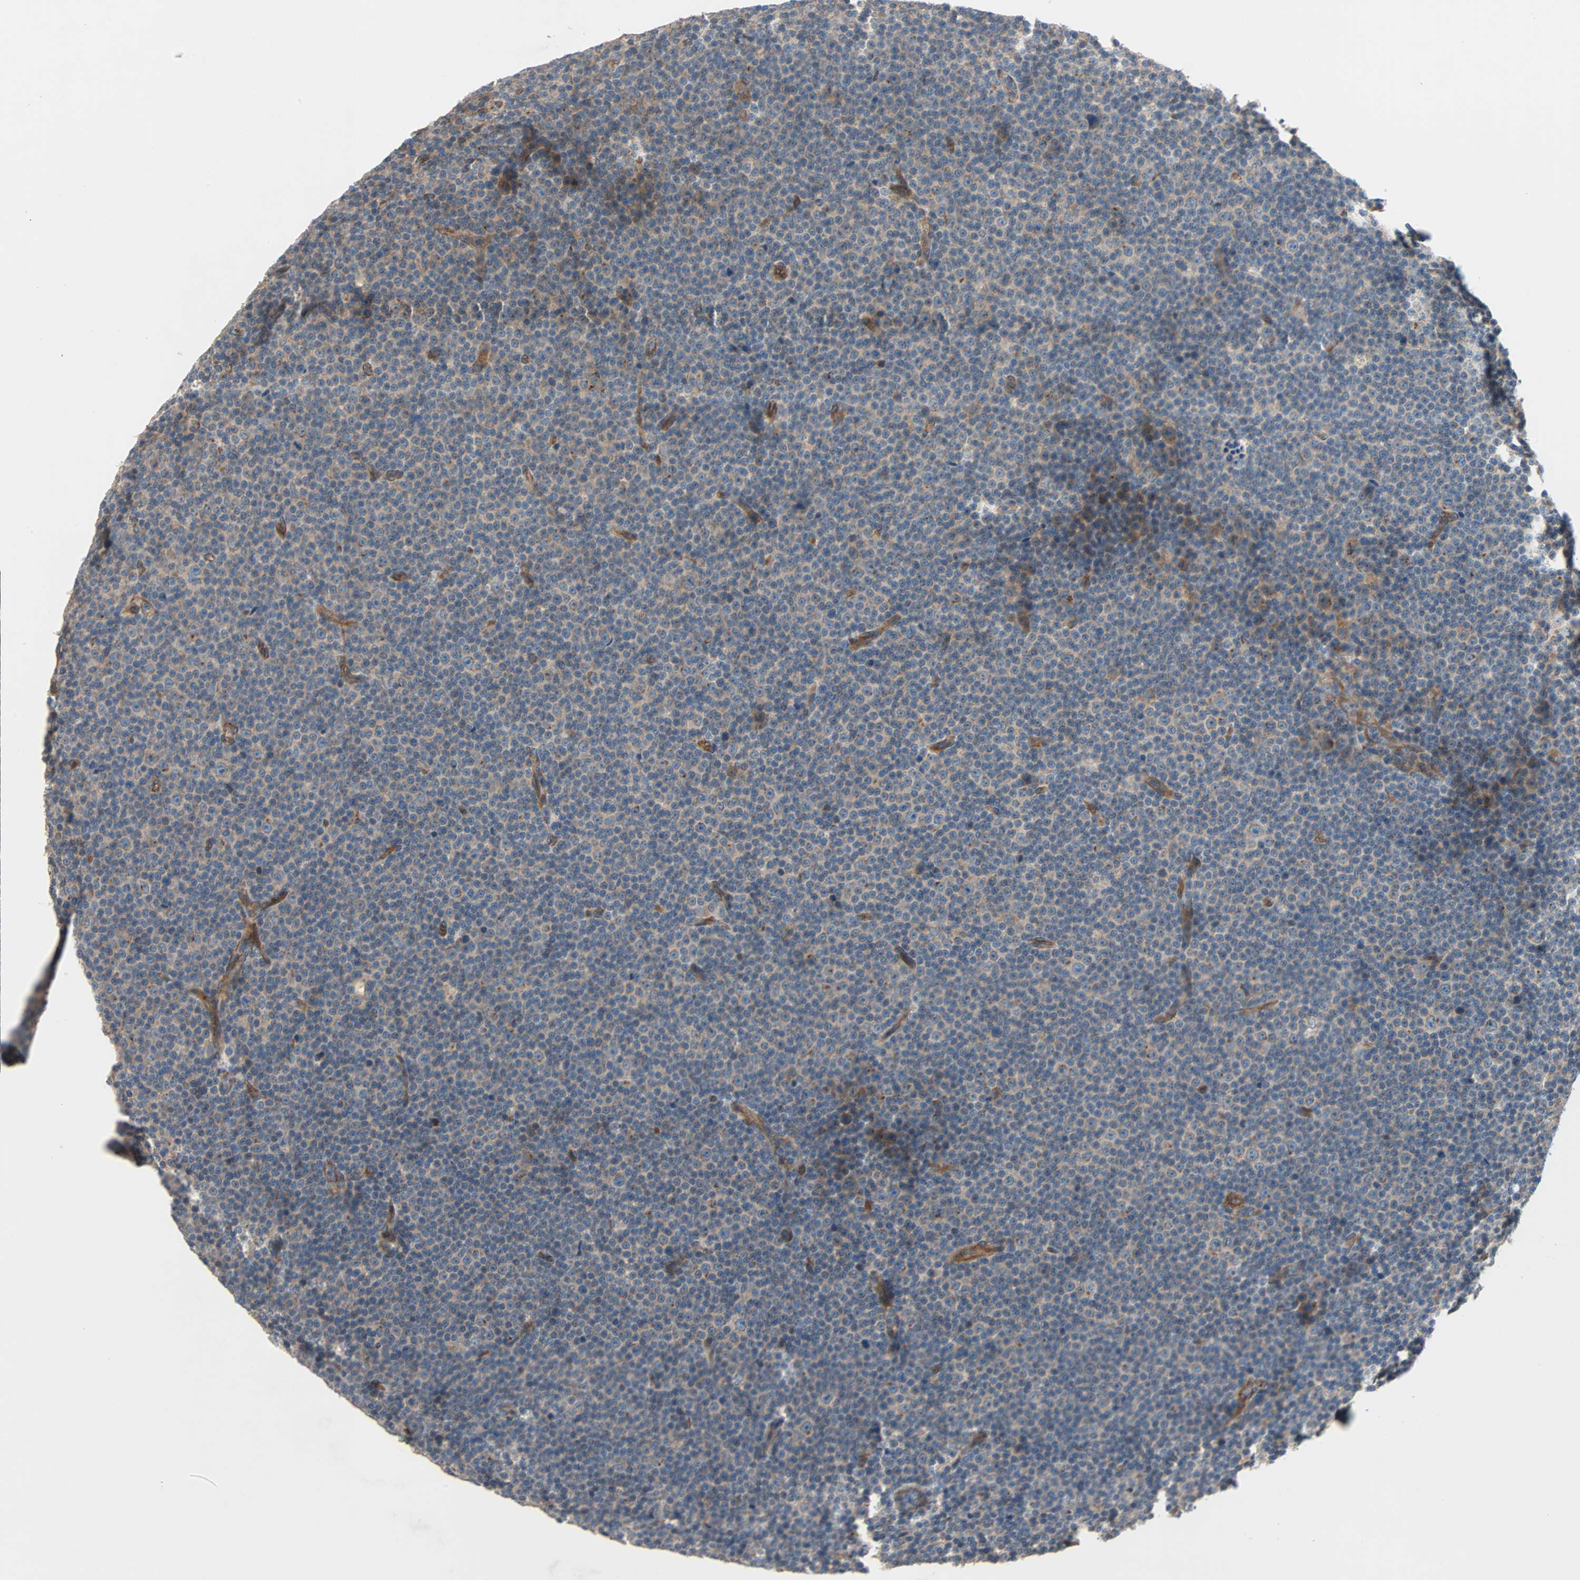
{"staining": {"intensity": "weak", "quantity": ">75%", "location": "cytoplasmic/membranous"}, "tissue": "lymphoma", "cell_type": "Tumor cells", "image_type": "cancer", "snomed": [{"axis": "morphology", "description": "Malignant lymphoma, non-Hodgkin's type, Low grade"}, {"axis": "topography", "description": "Lymph node"}], "caption": "Immunohistochemistry (IHC) (DAB (3,3'-diaminobenzidine)) staining of low-grade malignant lymphoma, non-Hodgkin's type exhibits weak cytoplasmic/membranous protein positivity in about >75% of tumor cells.", "gene": "XYLT1", "patient": {"sex": "female", "age": 67}}